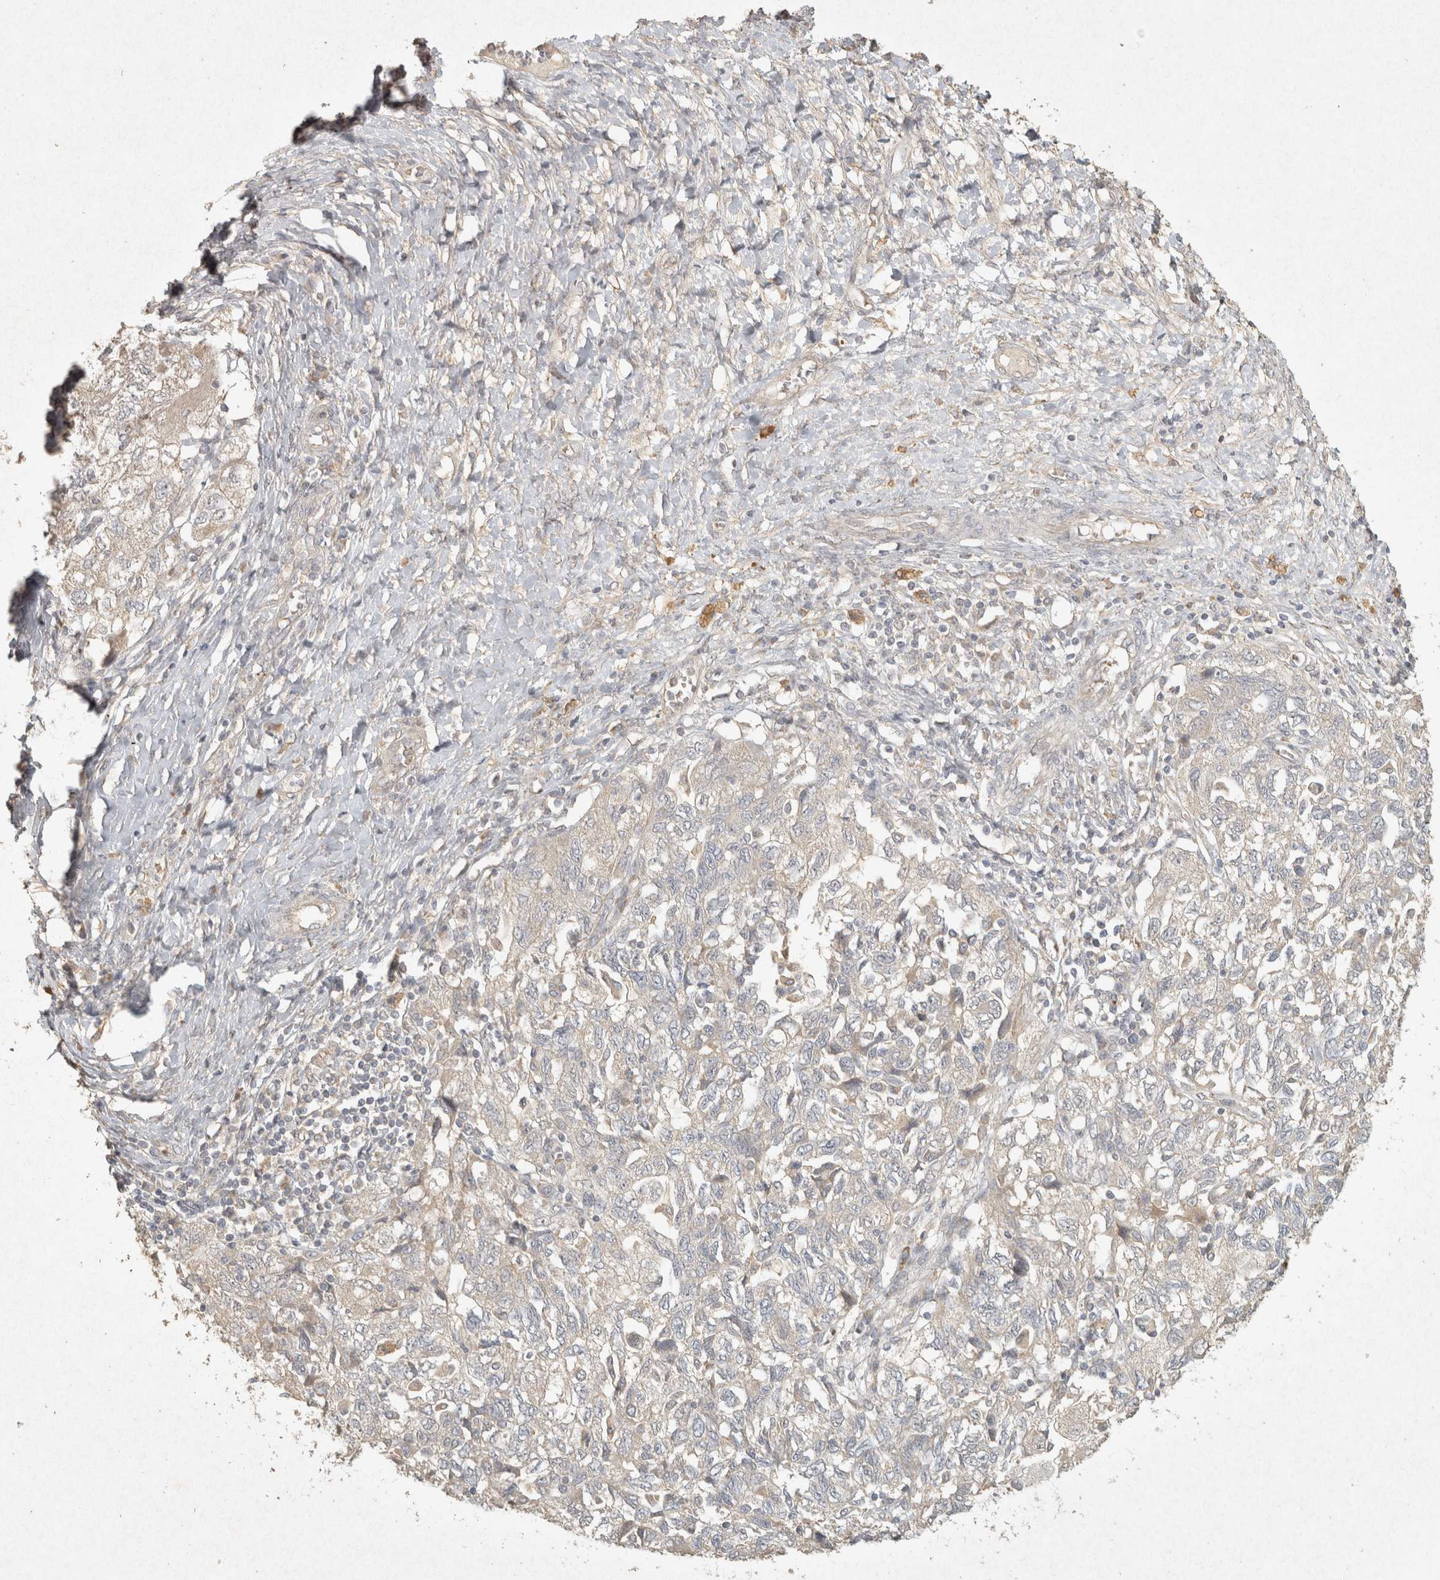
{"staining": {"intensity": "weak", "quantity": "<25%", "location": "cytoplasmic/membranous"}, "tissue": "ovarian cancer", "cell_type": "Tumor cells", "image_type": "cancer", "snomed": [{"axis": "morphology", "description": "Carcinoma, NOS"}, {"axis": "morphology", "description": "Cystadenocarcinoma, serous, NOS"}, {"axis": "topography", "description": "Ovary"}], "caption": "High magnification brightfield microscopy of ovarian serous cystadenocarcinoma stained with DAB (brown) and counterstained with hematoxylin (blue): tumor cells show no significant positivity.", "gene": "OSTN", "patient": {"sex": "female", "age": 69}}